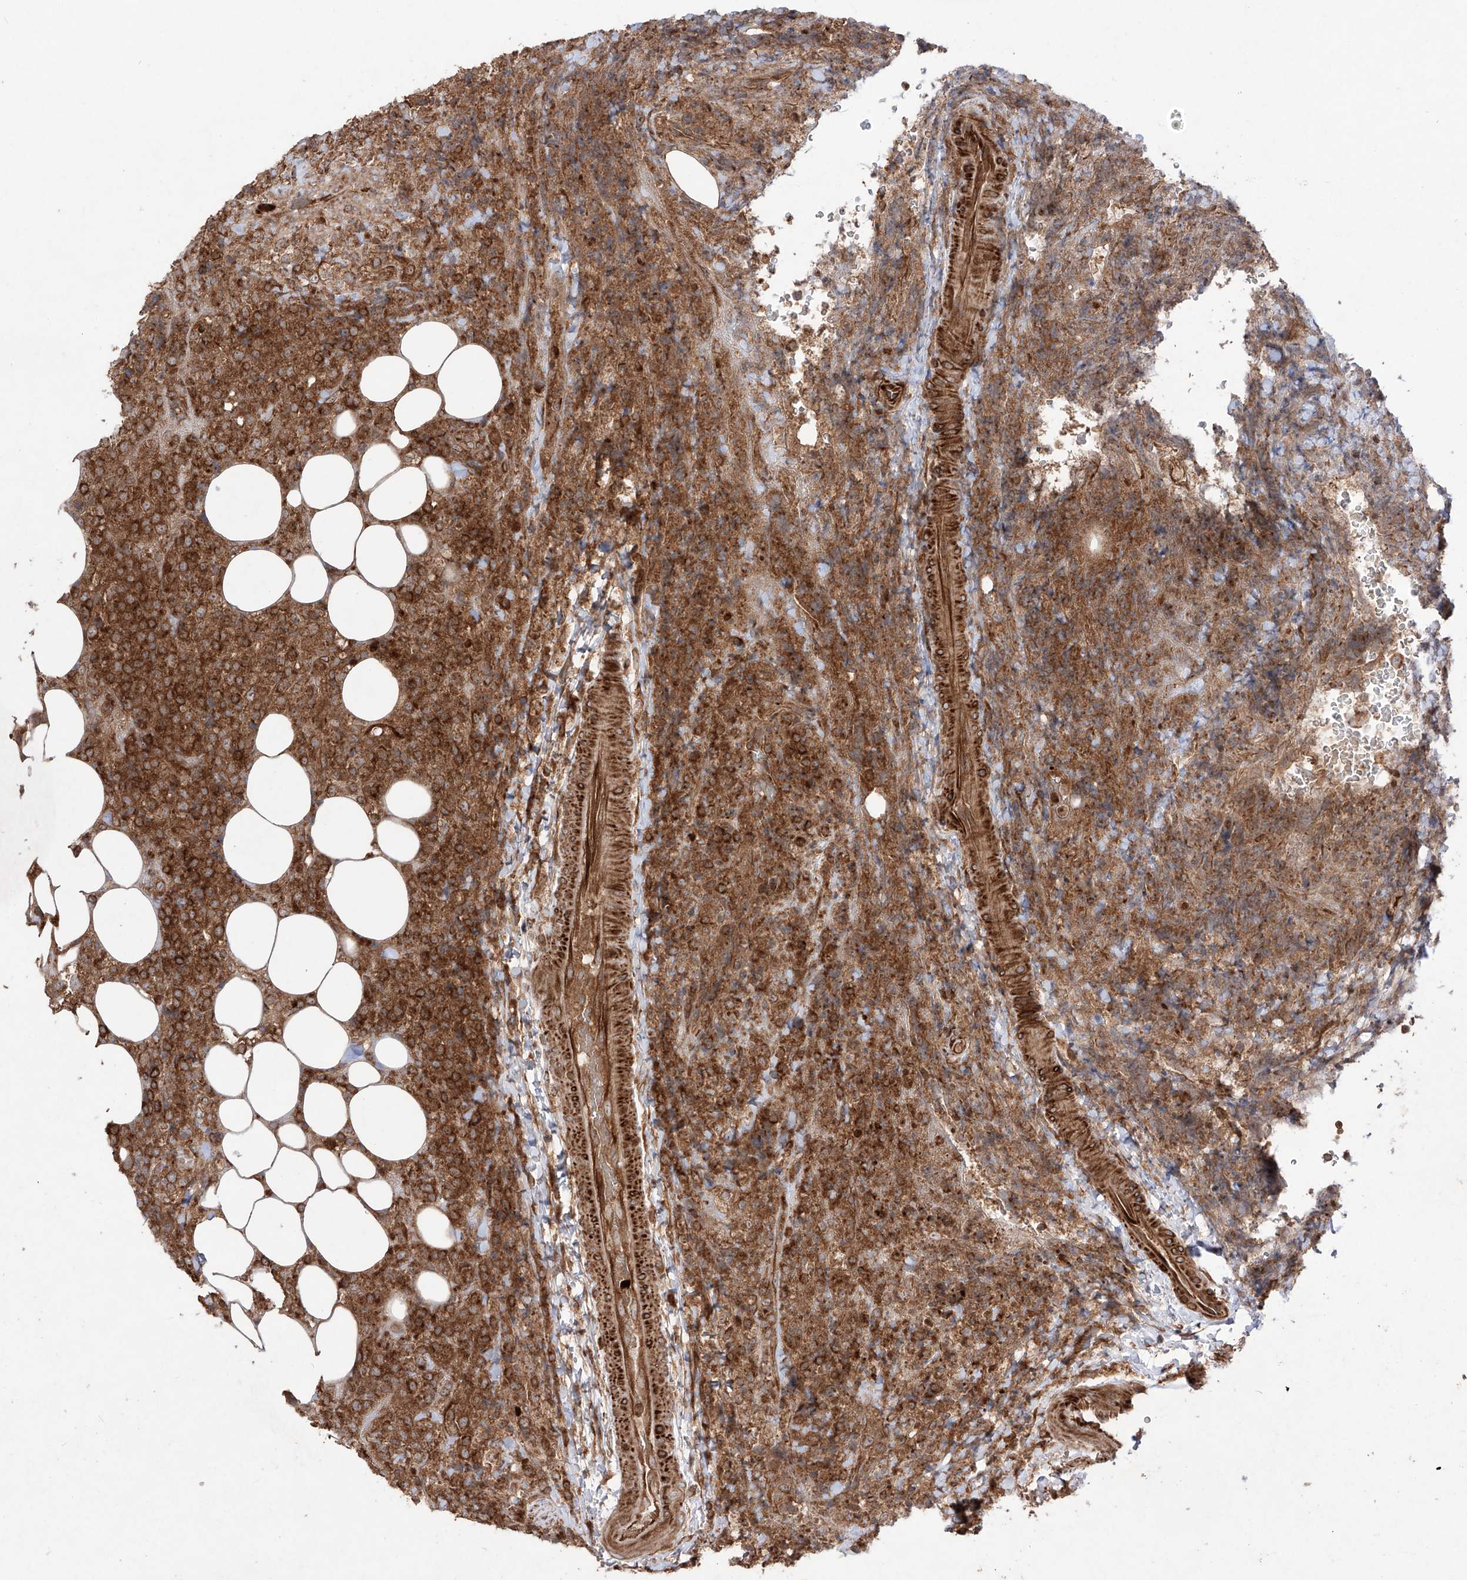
{"staining": {"intensity": "strong", "quantity": ">75%", "location": "cytoplasmic/membranous"}, "tissue": "lymphoma", "cell_type": "Tumor cells", "image_type": "cancer", "snomed": [{"axis": "morphology", "description": "Malignant lymphoma, non-Hodgkin's type, High grade"}, {"axis": "topography", "description": "Lymph node"}], "caption": "A photomicrograph showing strong cytoplasmic/membranous positivity in approximately >75% of tumor cells in high-grade malignant lymphoma, non-Hodgkin's type, as visualized by brown immunohistochemical staining.", "gene": "YKT6", "patient": {"sex": "male", "age": 13}}